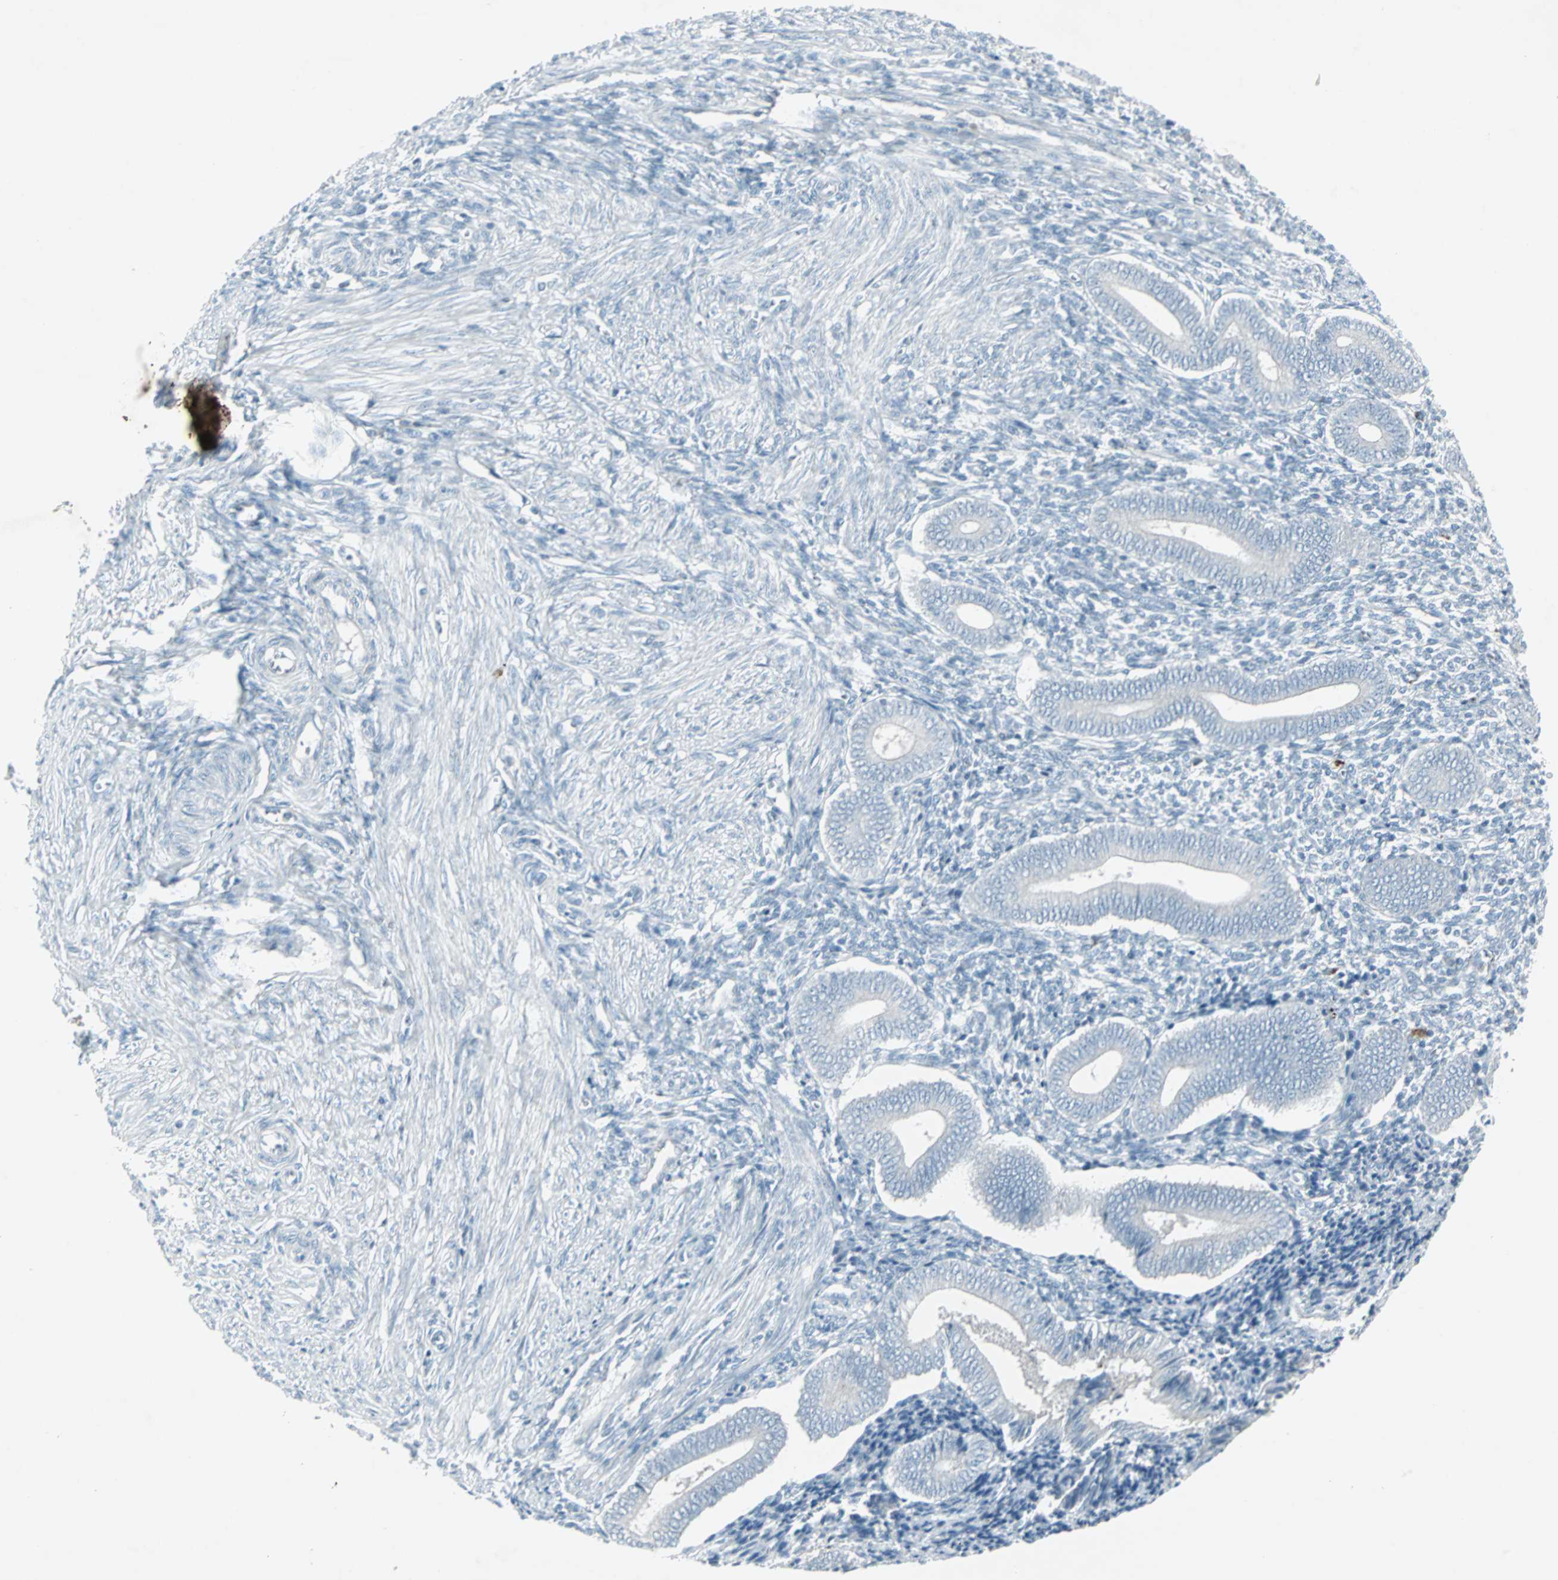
{"staining": {"intensity": "negative", "quantity": "none", "location": "none"}, "tissue": "endometrium", "cell_type": "Cells in endometrial stroma", "image_type": "normal", "snomed": [{"axis": "morphology", "description": "Normal tissue, NOS"}, {"axis": "topography", "description": "Uterus"}, {"axis": "topography", "description": "Endometrium"}], "caption": "Cells in endometrial stroma show no significant protein positivity in normal endometrium. (DAB immunohistochemistry with hematoxylin counter stain).", "gene": "LANCL3", "patient": {"sex": "female", "age": 33}}